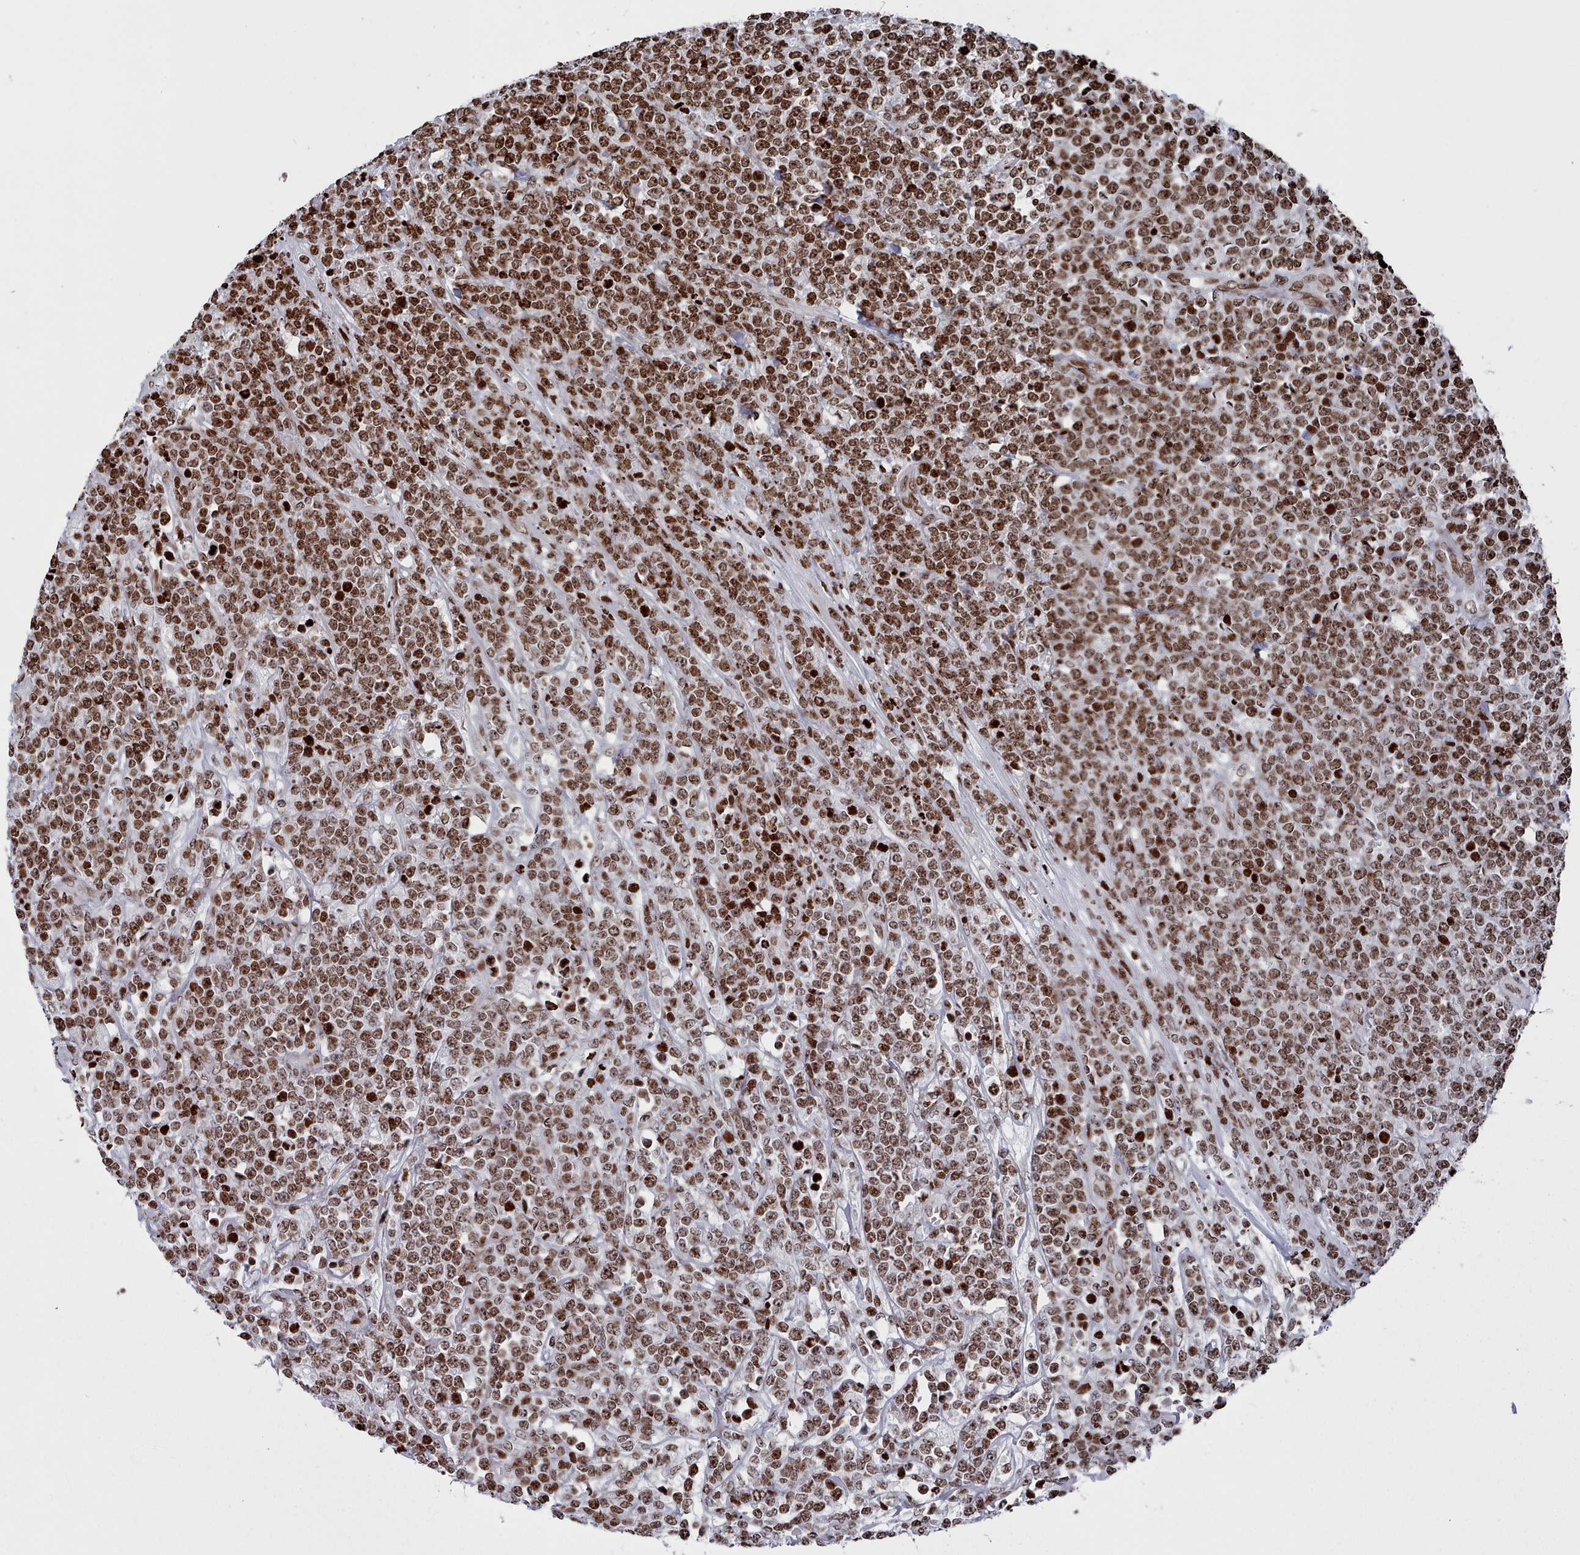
{"staining": {"intensity": "moderate", "quantity": ">75%", "location": "nuclear"}, "tissue": "lymphoma", "cell_type": "Tumor cells", "image_type": "cancer", "snomed": [{"axis": "morphology", "description": "Malignant lymphoma, non-Hodgkin's type, High grade"}, {"axis": "topography", "description": "Small intestine"}], "caption": "This photomicrograph exhibits immunohistochemistry (IHC) staining of human malignant lymphoma, non-Hodgkin's type (high-grade), with medium moderate nuclear staining in about >75% of tumor cells.", "gene": "PCDHB12", "patient": {"sex": "male", "age": 8}}